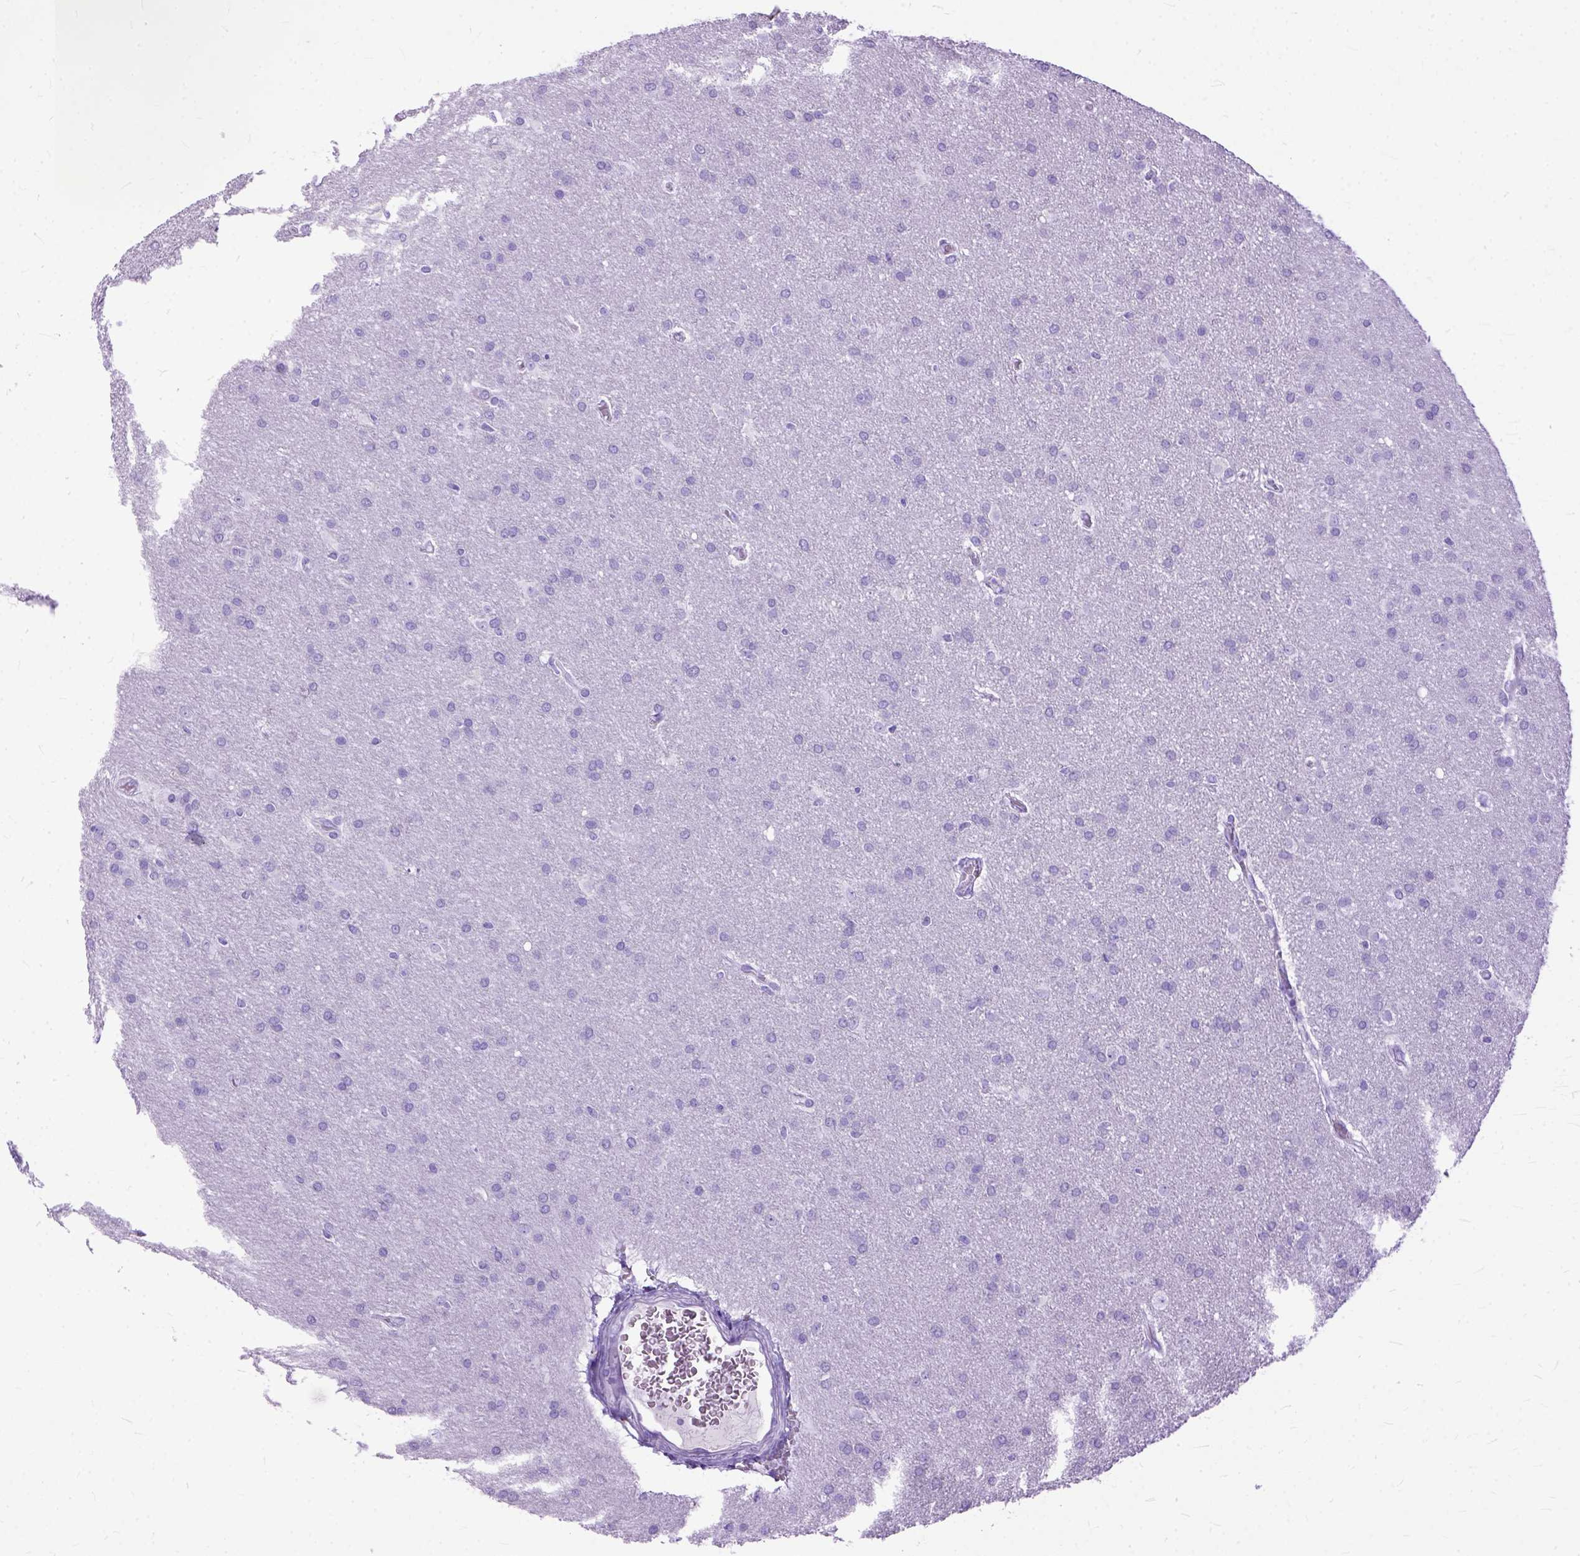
{"staining": {"intensity": "negative", "quantity": "none", "location": "none"}, "tissue": "glioma", "cell_type": "Tumor cells", "image_type": "cancer", "snomed": [{"axis": "morphology", "description": "Glioma, malignant, Low grade"}, {"axis": "topography", "description": "Brain"}], "caption": "This is an IHC image of human low-grade glioma (malignant). There is no staining in tumor cells.", "gene": "GNGT1", "patient": {"sex": "female", "age": 32}}